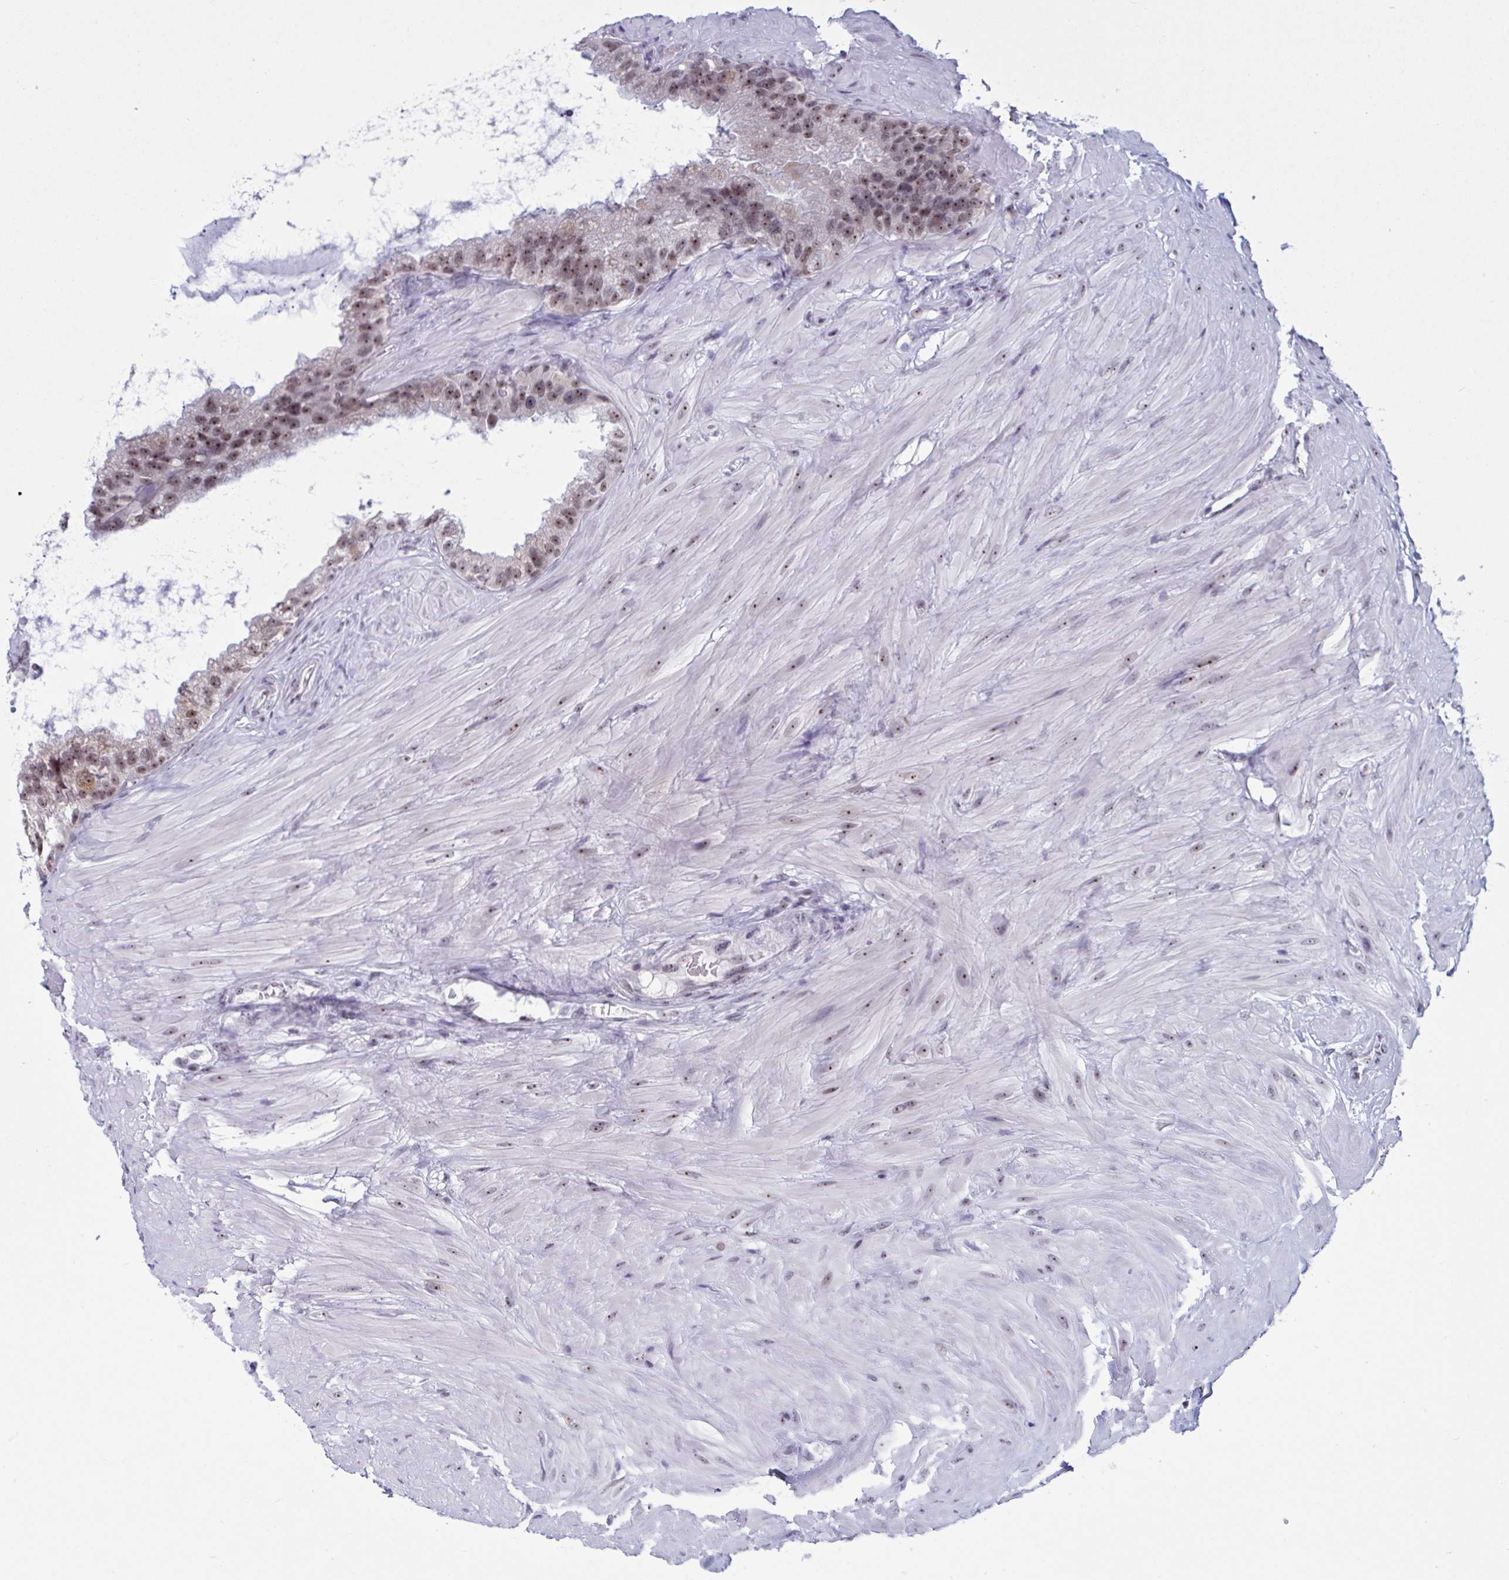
{"staining": {"intensity": "moderate", "quantity": ">75%", "location": "nuclear"}, "tissue": "seminal vesicle", "cell_type": "Glandular cells", "image_type": "normal", "snomed": [{"axis": "morphology", "description": "Normal tissue, NOS"}, {"axis": "topography", "description": "Seminal veicle"}, {"axis": "topography", "description": "Peripheral nerve tissue"}], "caption": "Moderate nuclear staining for a protein is present in approximately >75% of glandular cells of normal seminal vesicle using IHC.", "gene": "TGM6", "patient": {"sex": "male", "age": 76}}